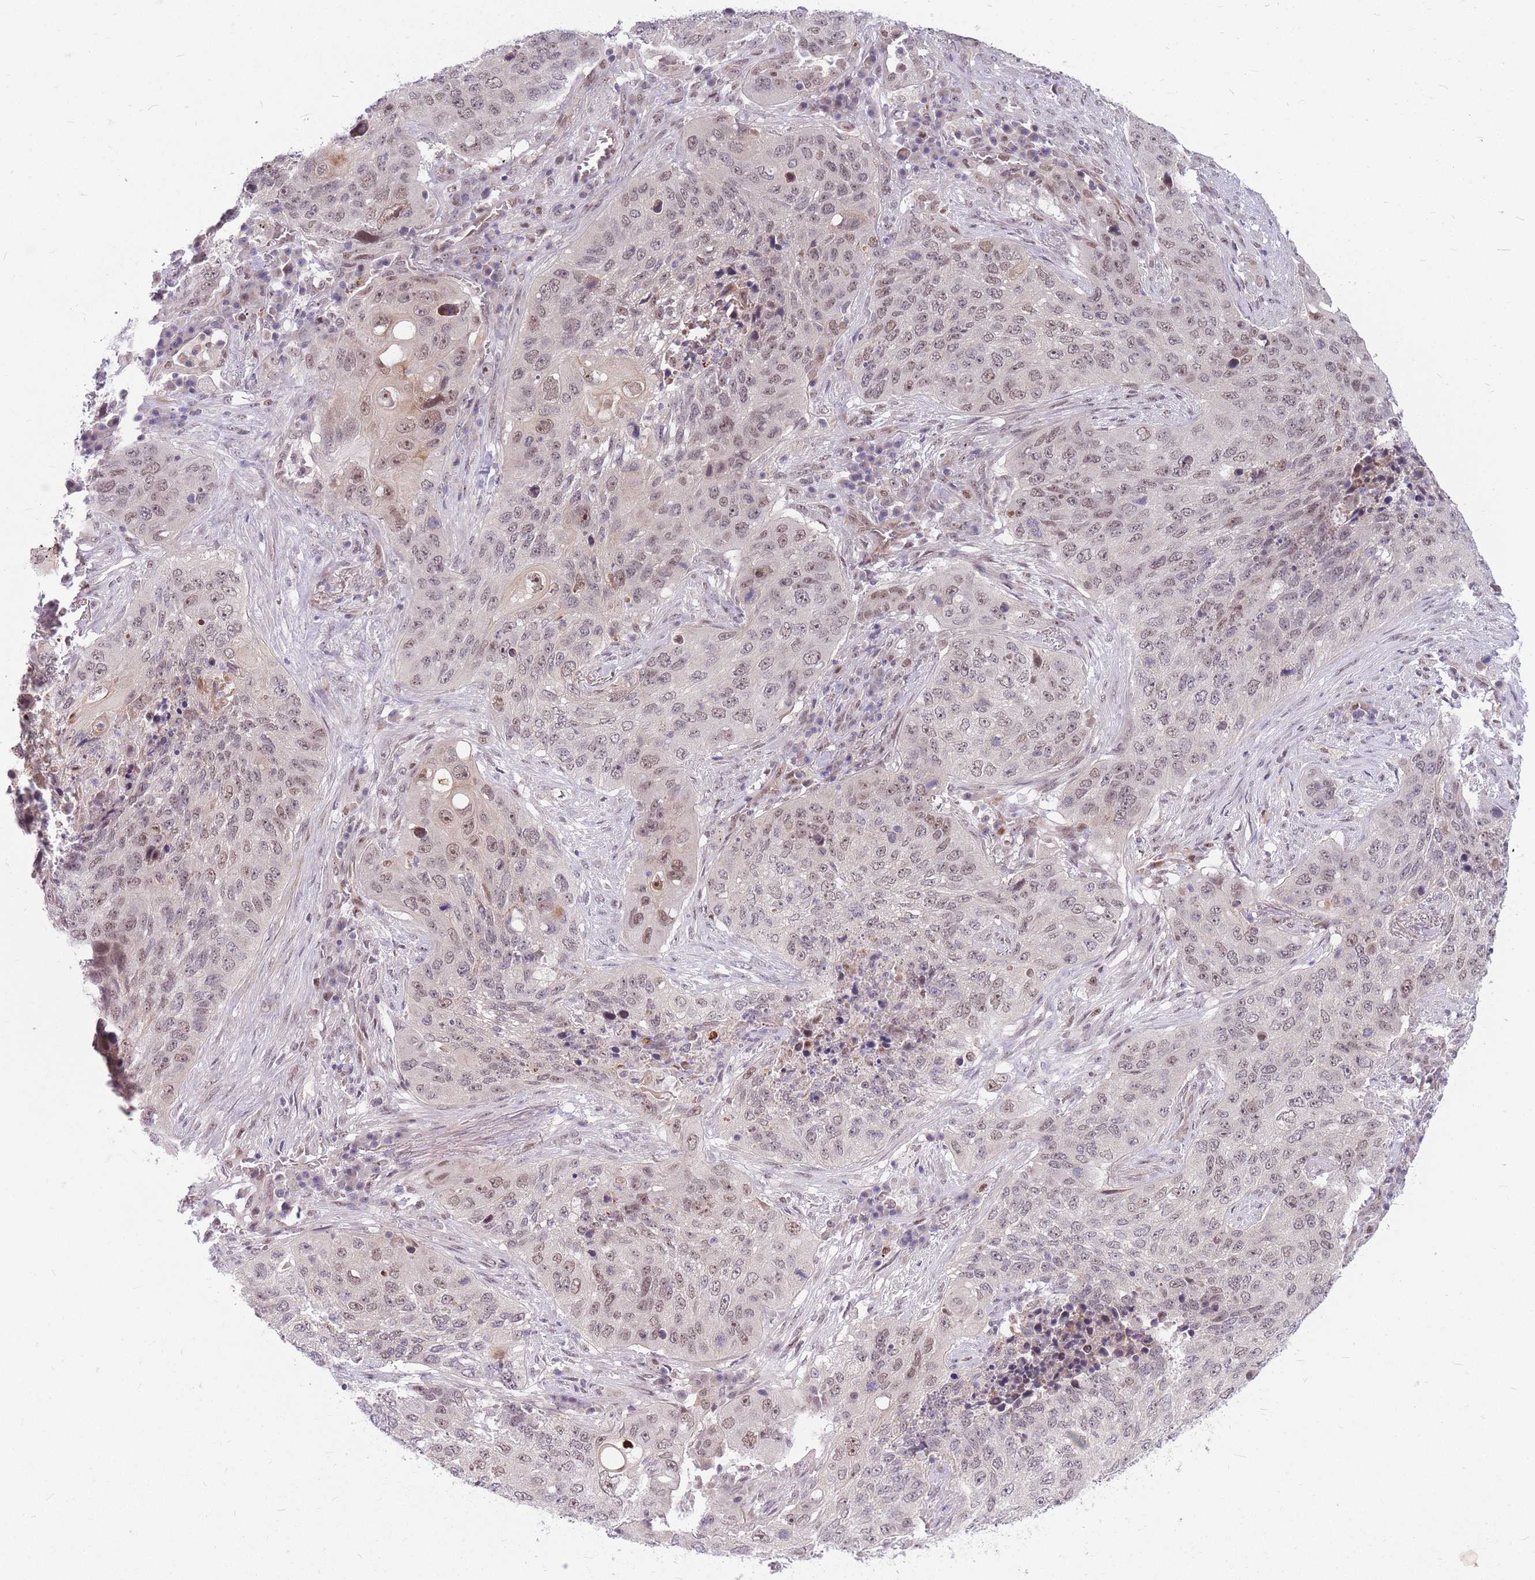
{"staining": {"intensity": "weak", "quantity": "25%-75%", "location": "nuclear"}, "tissue": "lung cancer", "cell_type": "Tumor cells", "image_type": "cancer", "snomed": [{"axis": "morphology", "description": "Squamous cell carcinoma, NOS"}, {"axis": "topography", "description": "Lung"}], "caption": "Tumor cells show low levels of weak nuclear expression in about 25%-75% of cells in human lung cancer (squamous cell carcinoma).", "gene": "ERCC2", "patient": {"sex": "female", "age": 63}}